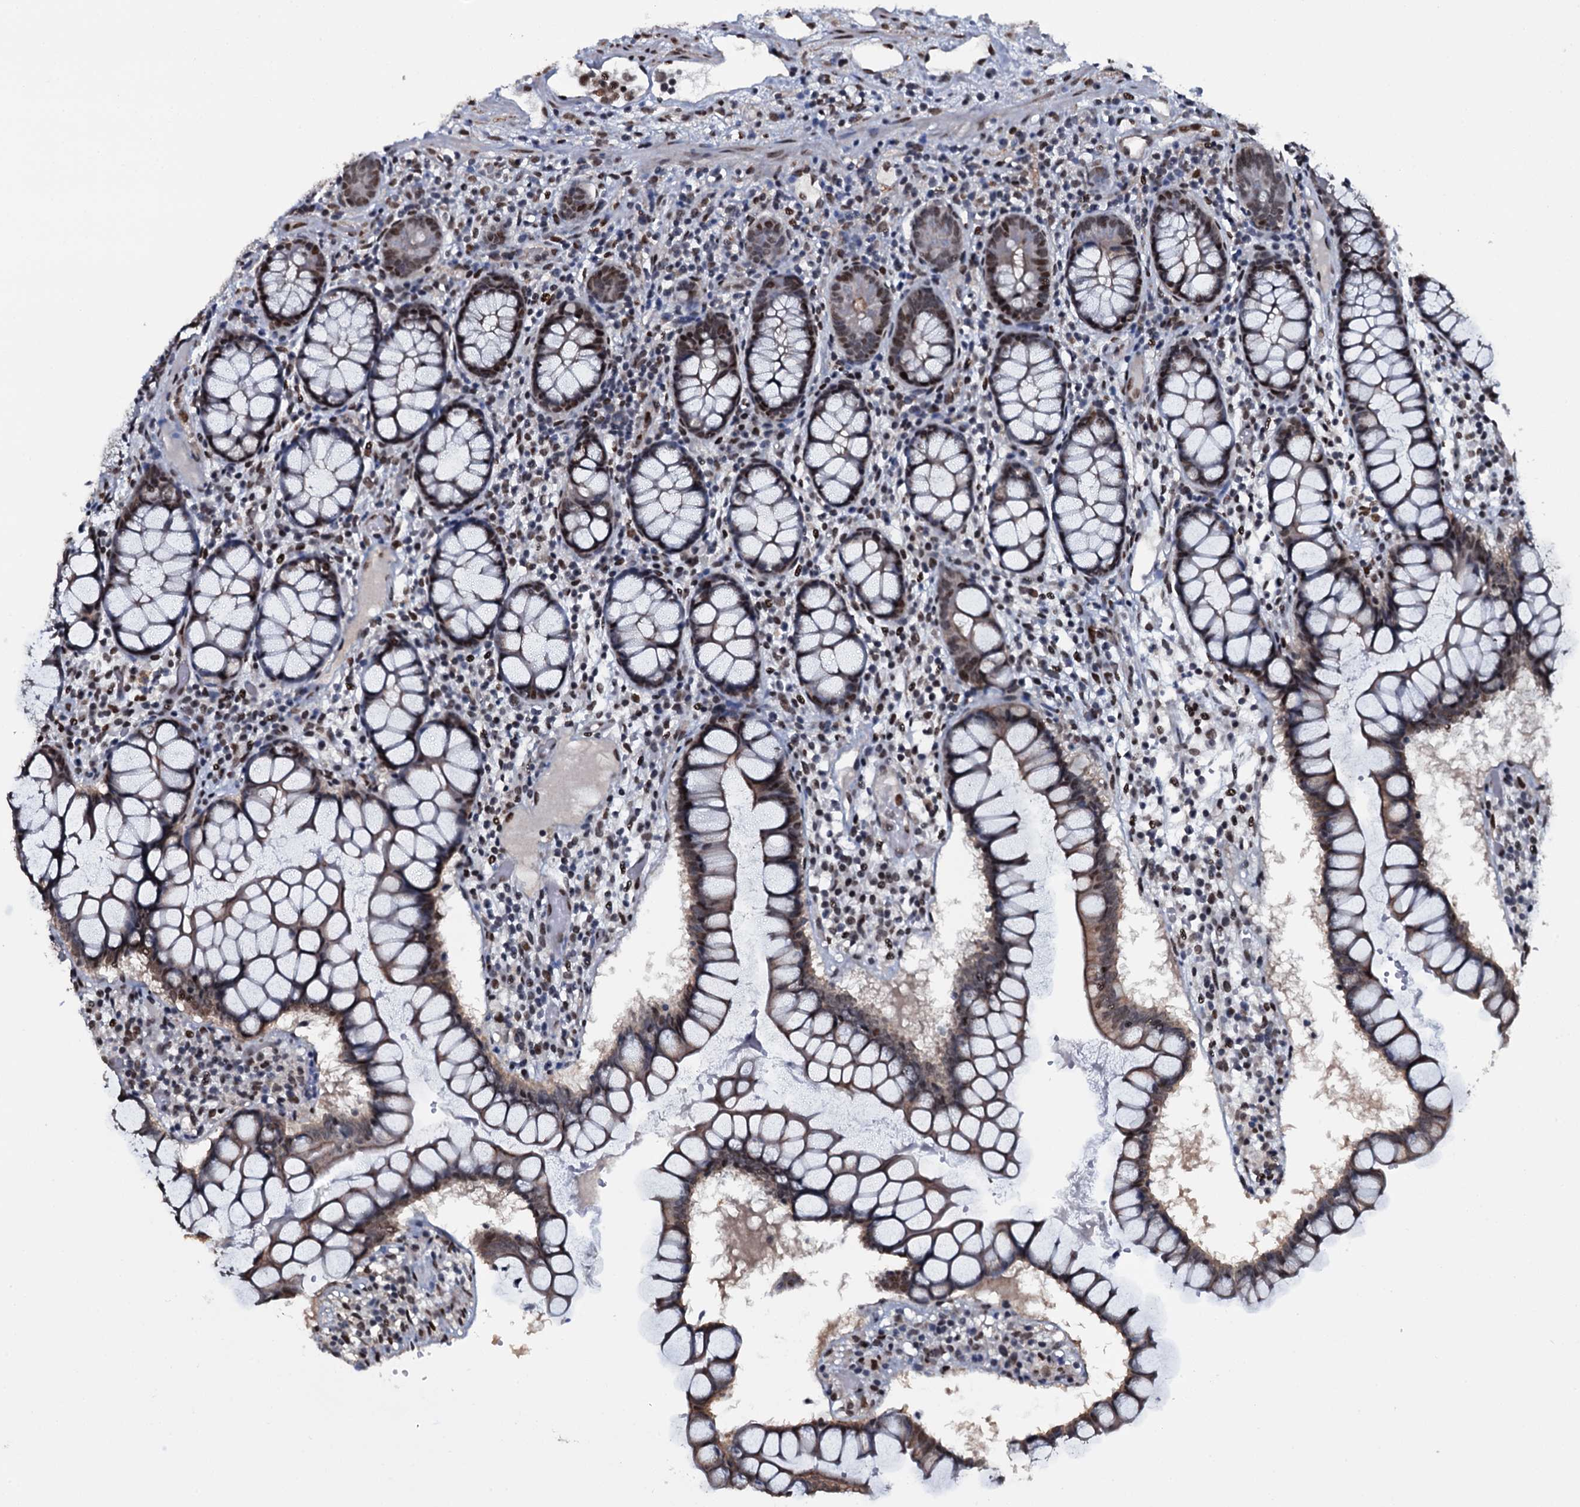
{"staining": {"intensity": "strong", "quantity": "25%-75%", "location": "nuclear"}, "tissue": "colon", "cell_type": "Endothelial cells", "image_type": "normal", "snomed": [{"axis": "morphology", "description": "Normal tissue, NOS"}, {"axis": "morphology", "description": "Adenocarcinoma, NOS"}, {"axis": "topography", "description": "Colon"}], "caption": "A high-resolution micrograph shows IHC staining of benign colon, which demonstrates strong nuclear expression in about 25%-75% of endothelial cells.", "gene": "SH2D4B", "patient": {"sex": "female", "age": 55}}